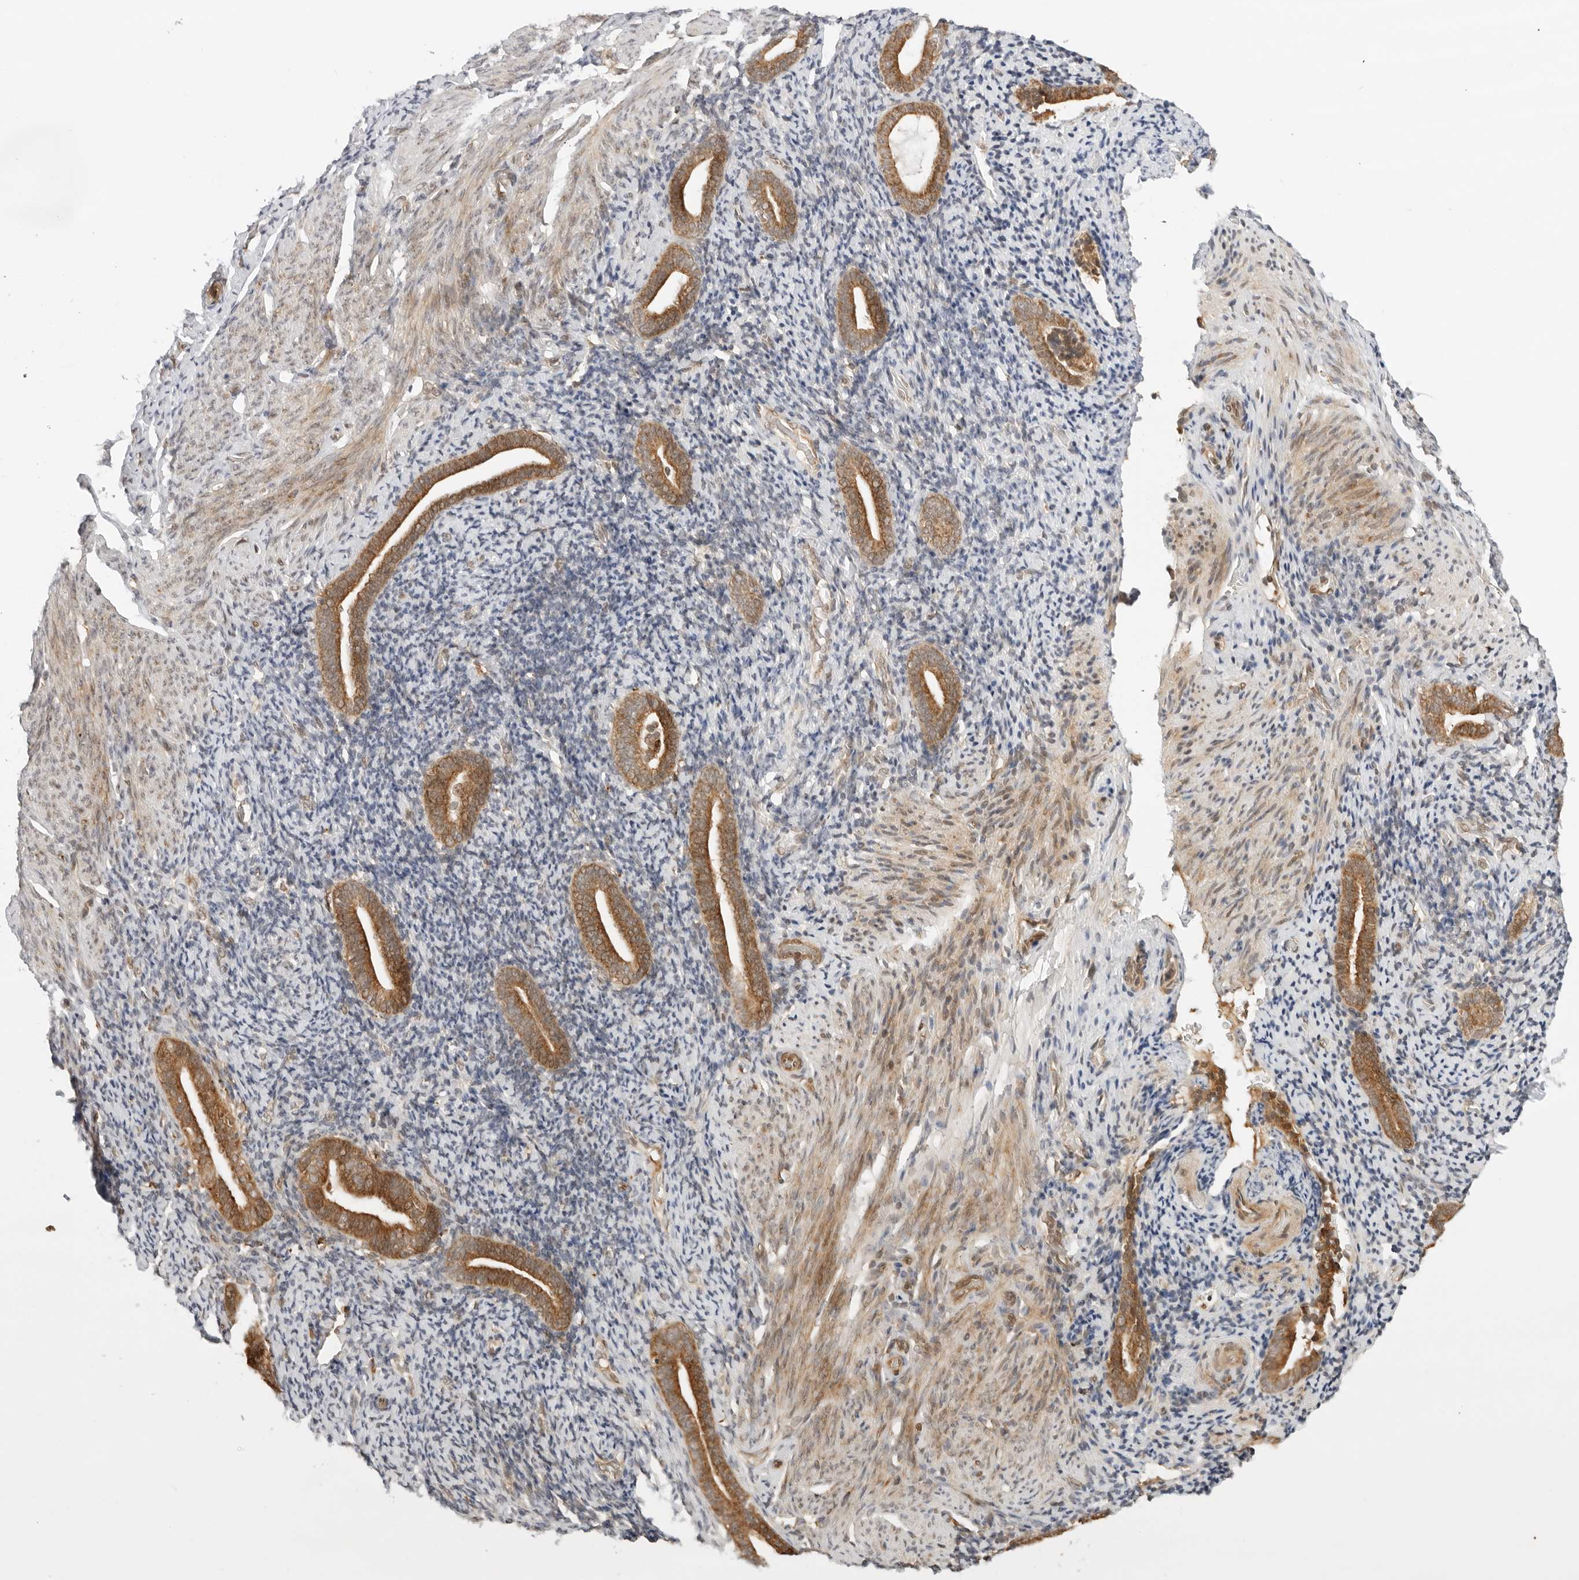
{"staining": {"intensity": "moderate", "quantity": "<25%", "location": "cytoplasmic/membranous"}, "tissue": "endometrium", "cell_type": "Cells in endometrial stroma", "image_type": "normal", "snomed": [{"axis": "morphology", "description": "Normal tissue, NOS"}, {"axis": "topography", "description": "Endometrium"}], "caption": "Protein expression analysis of unremarkable human endometrium reveals moderate cytoplasmic/membranous staining in approximately <25% of cells in endometrial stroma. The staining is performed using DAB brown chromogen to label protein expression. The nuclei are counter-stained blue using hematoxylin.", "gene": "RC3H1", "patient": {"sex": "female", "age": 51}}